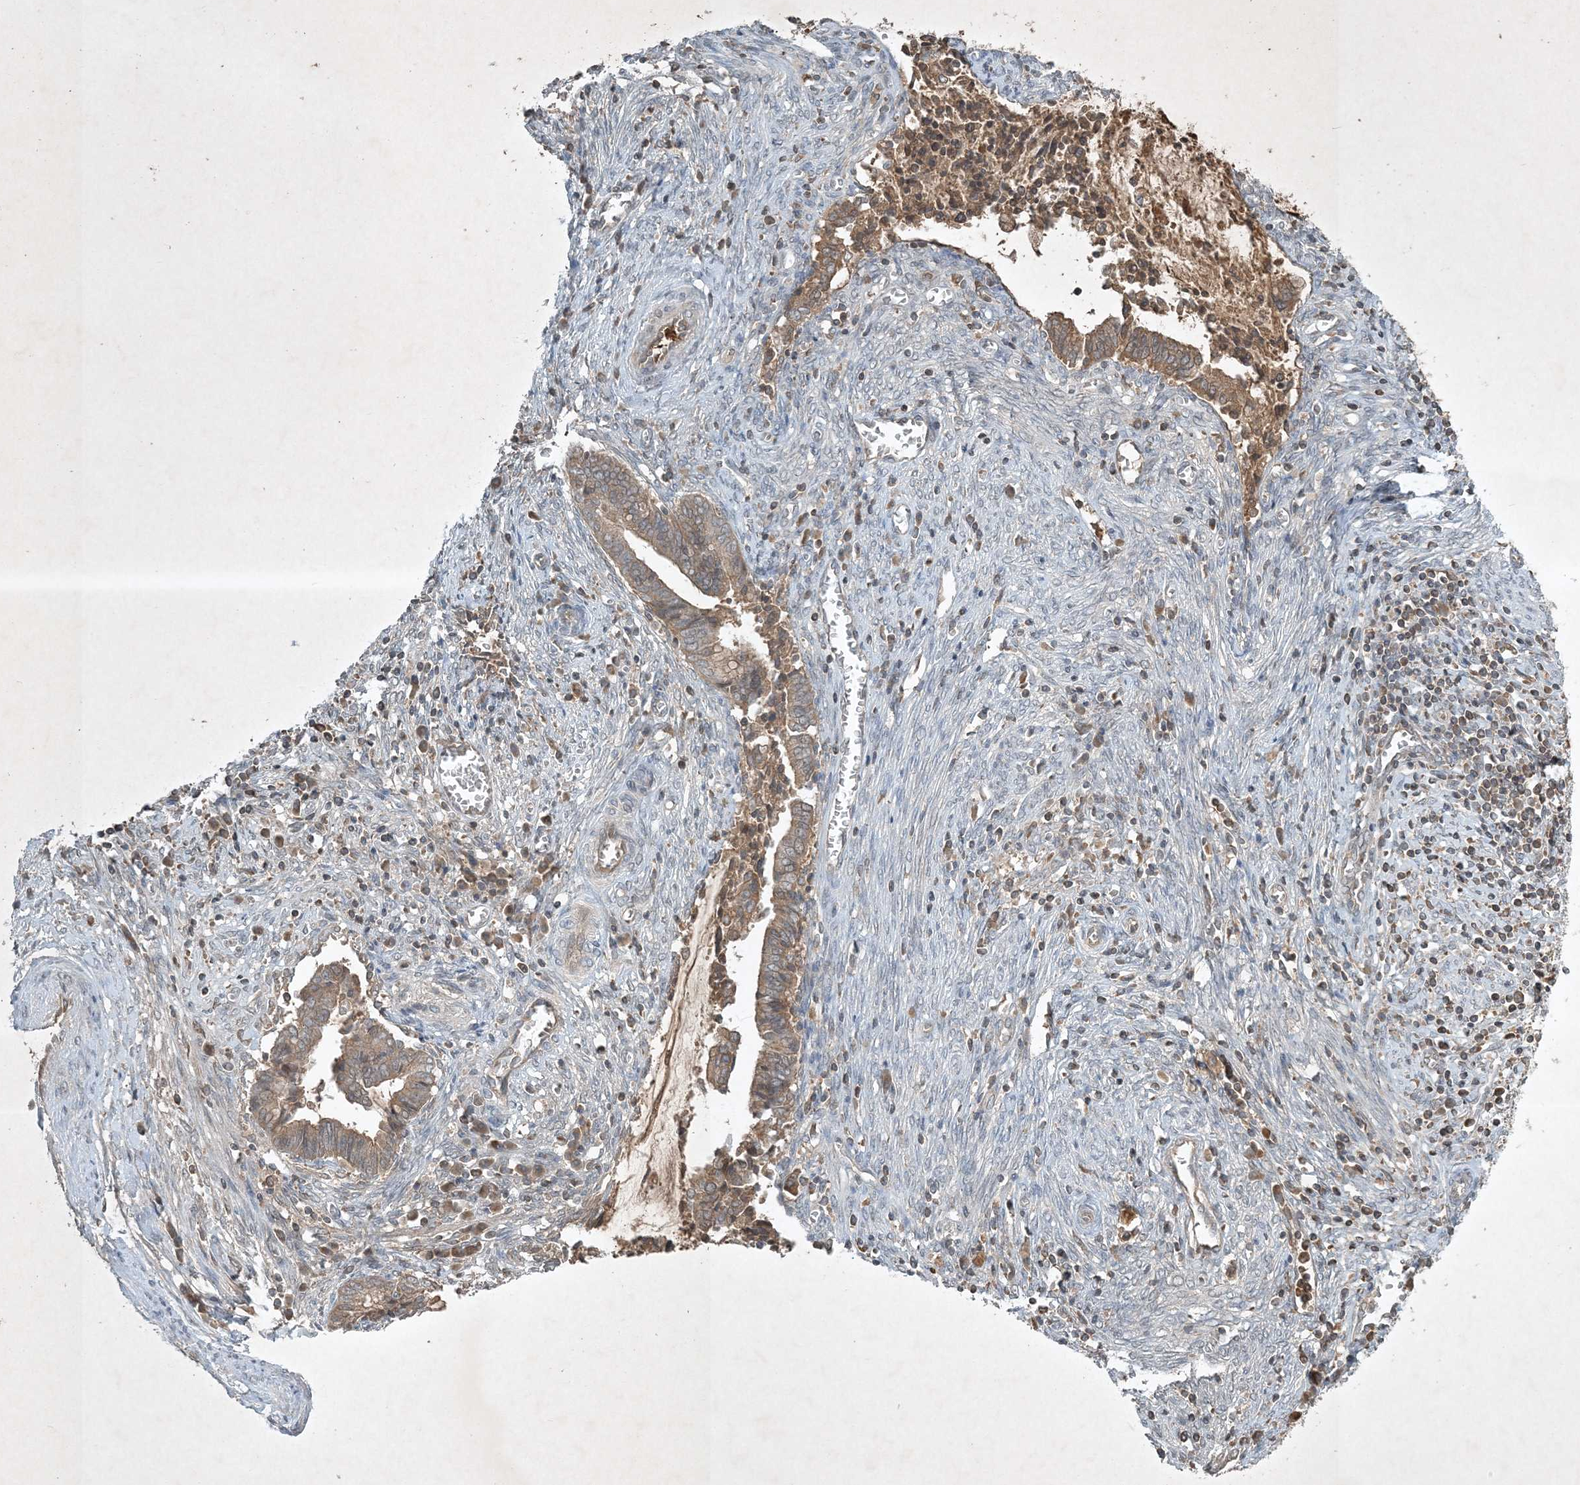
{"staining": {"intensity": "moderate", "quantity": ">75%", "location": "cytoplasmic/membranous"}, "tissue": "cervical cancer", "cell_type": "Tumor cells", "image_type": "cancer", "snomed": [{"axis": "morphology", "description": "Adenocarcinoma, NOS"}, {"axis": "topography", "description": "Cervix"}], "caption": "A brown stain shows moderate cytoplasmic/membranous staining of a protein in human adenocarcinoma (cervical) tumor cells.", "gene": "TNFAIP6", "patient": {"sex": "female", "age": 44}}